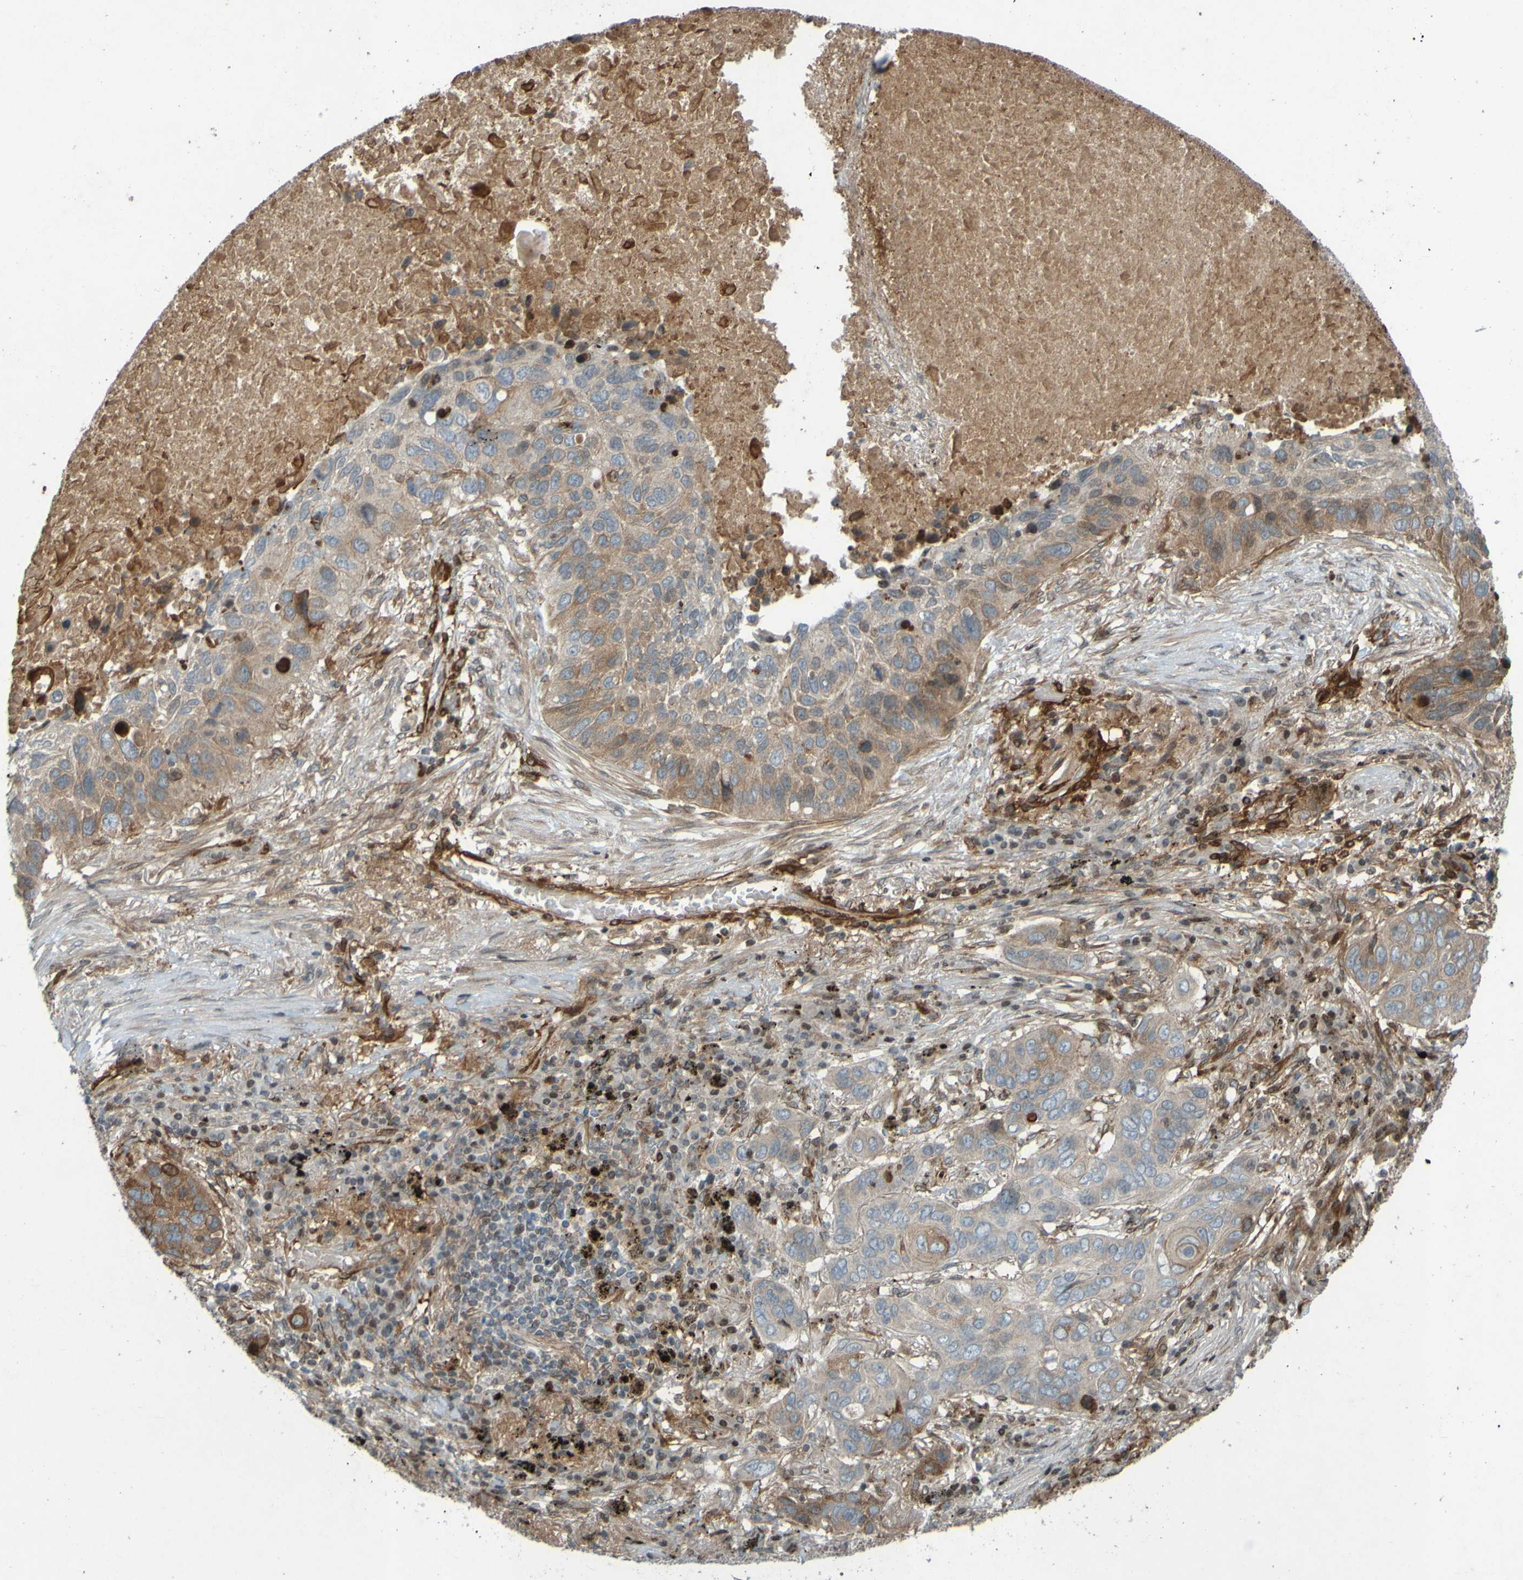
{"staining": {"intensity": "weak", "quantity": "25%-75%", "location": "cytoplasmic/membranous"}, "tissue": "lung cancer", "cell_type": "Tumor cells", "image_type": "cancer", "snomed": [{"axis": "morphology", "description": "Squamous cell carcinoma, NOS"}, {"axis": "topography", "description": "Lung"}], "caption": "Weak cytoplasmic/membranous expression for a protein is present in approximately 25%-75% of tumor cells of lung cancer (squamous cell carcinoma) using immunohistochemistry.", "gene": "GUCY1A1", "patient": {"sex": "male", "age": 57}}